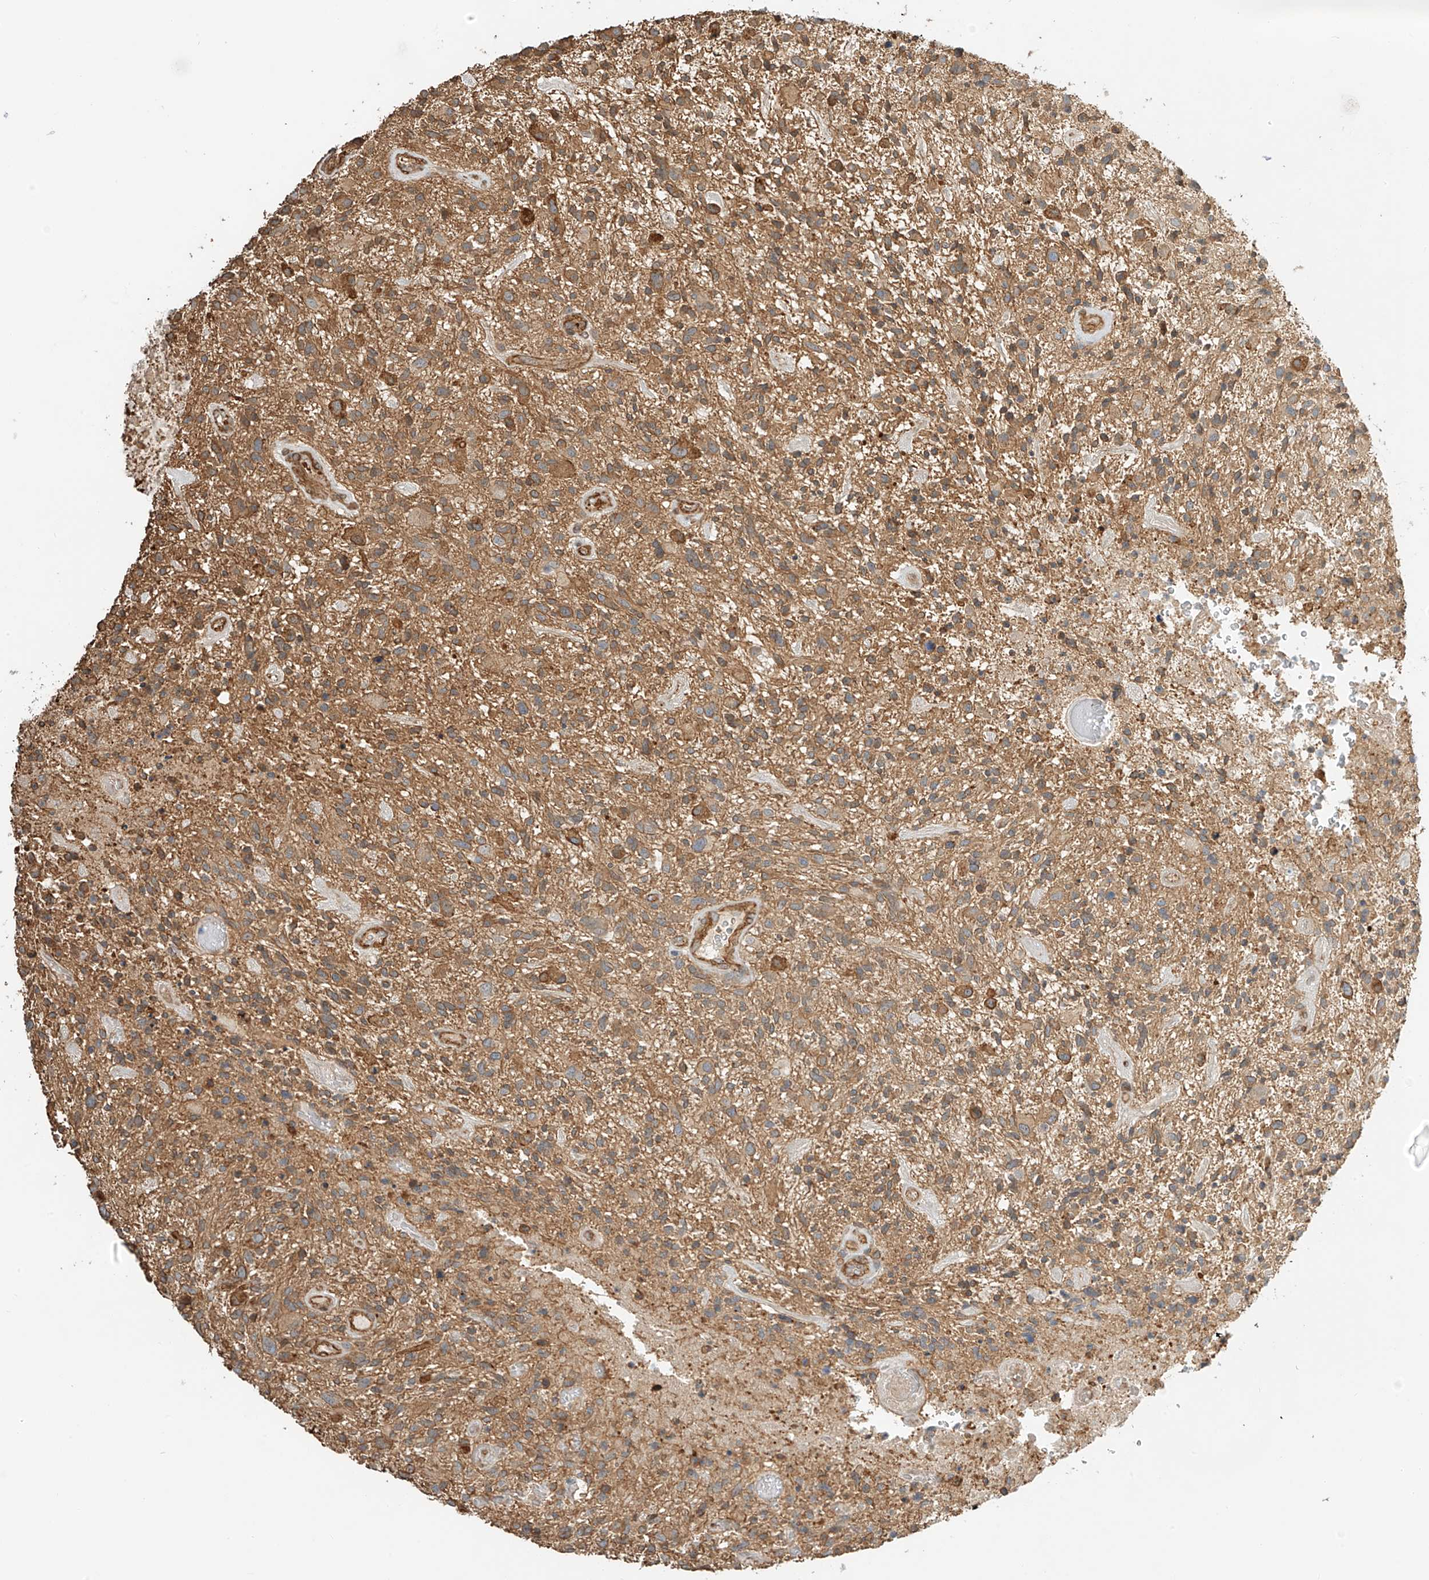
{"staining": {"intensity": "moderate", "quantity": ">75%", "location": "cytoplasmic/membranous"}, "tissue": "glioma", "cell_type": "Tumor cells", "image_type": "cancer", "snomed": [{"axis": "morphology", "description": "Glioma, malignant, High grade"}, {"axis": "topography", "description": "Brain"}], "caption": "Protein expression analysis of human high-grade glioma (malignant) reveals moderate cytoplasmic/membranous positivity in approximately >75% of tumor cells. The staining was performed using DAB (3,3'-diaminobenzidine) to visualize the protein expression in brown, while the nuclei were stained in blue with hematoxylin (Magnification: 20x).", "gene": "CSMD3", "patient": {"sex": "male", "age": 47}}